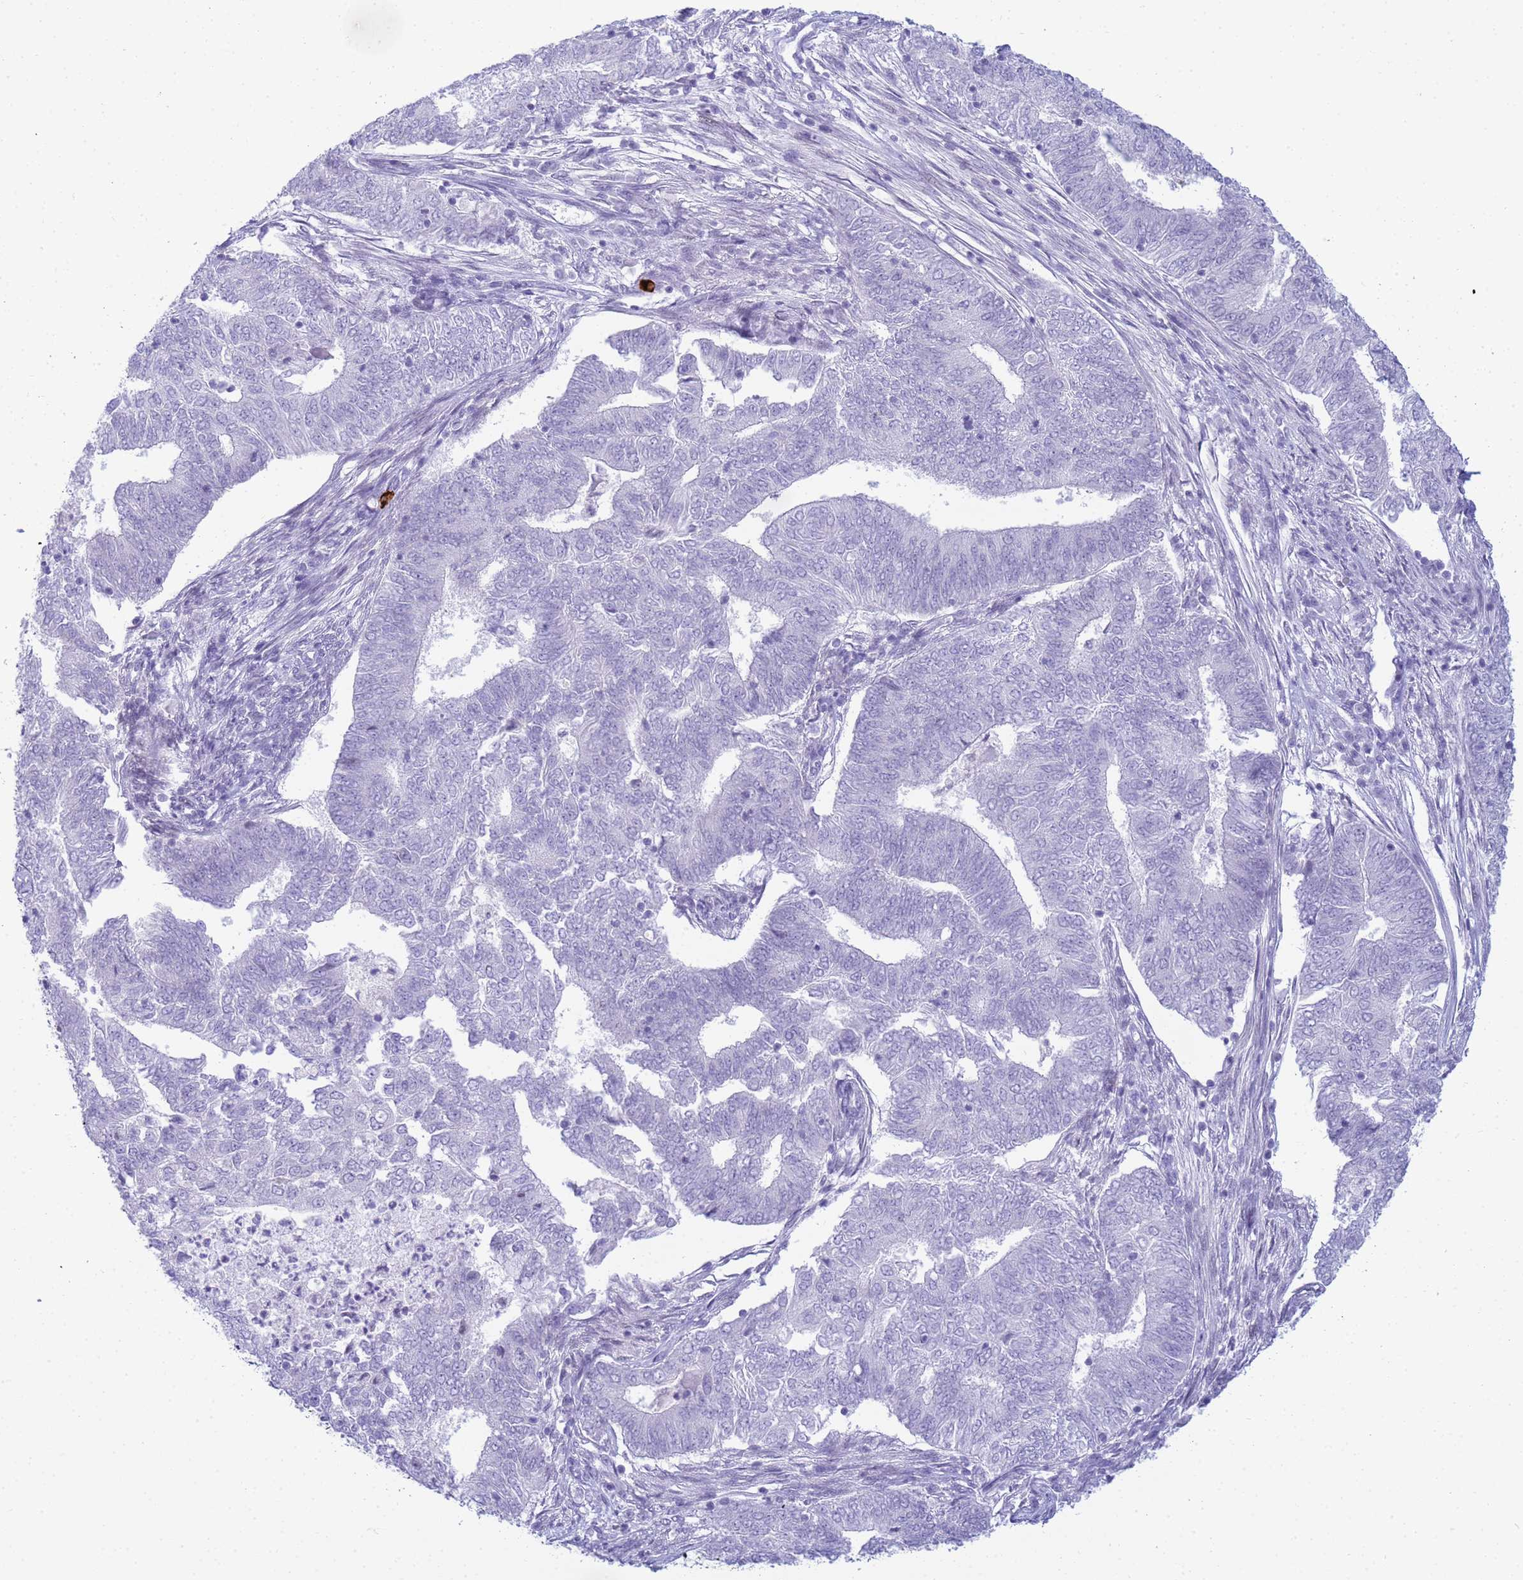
{"staining": {"intensity": "negative", "quantity": "none", "location": "none"}, "tissue": "endometrial cancer", "cell_type": "Tumor cells", "image_type": "cancer", "snomed": [{"axis": "morphology", "description": "Adenocarcinoma, NOS"}, {"axis": "topography", "description": "Endometrium"}], "caption": "High power microscopy photomicrograph of an IHC micrograph of adenocarcinoma (endometrial), revealing no significant staining in tumor cells.", "gene": "SNX20", "patient": {"sex": "female", "age": 62}}